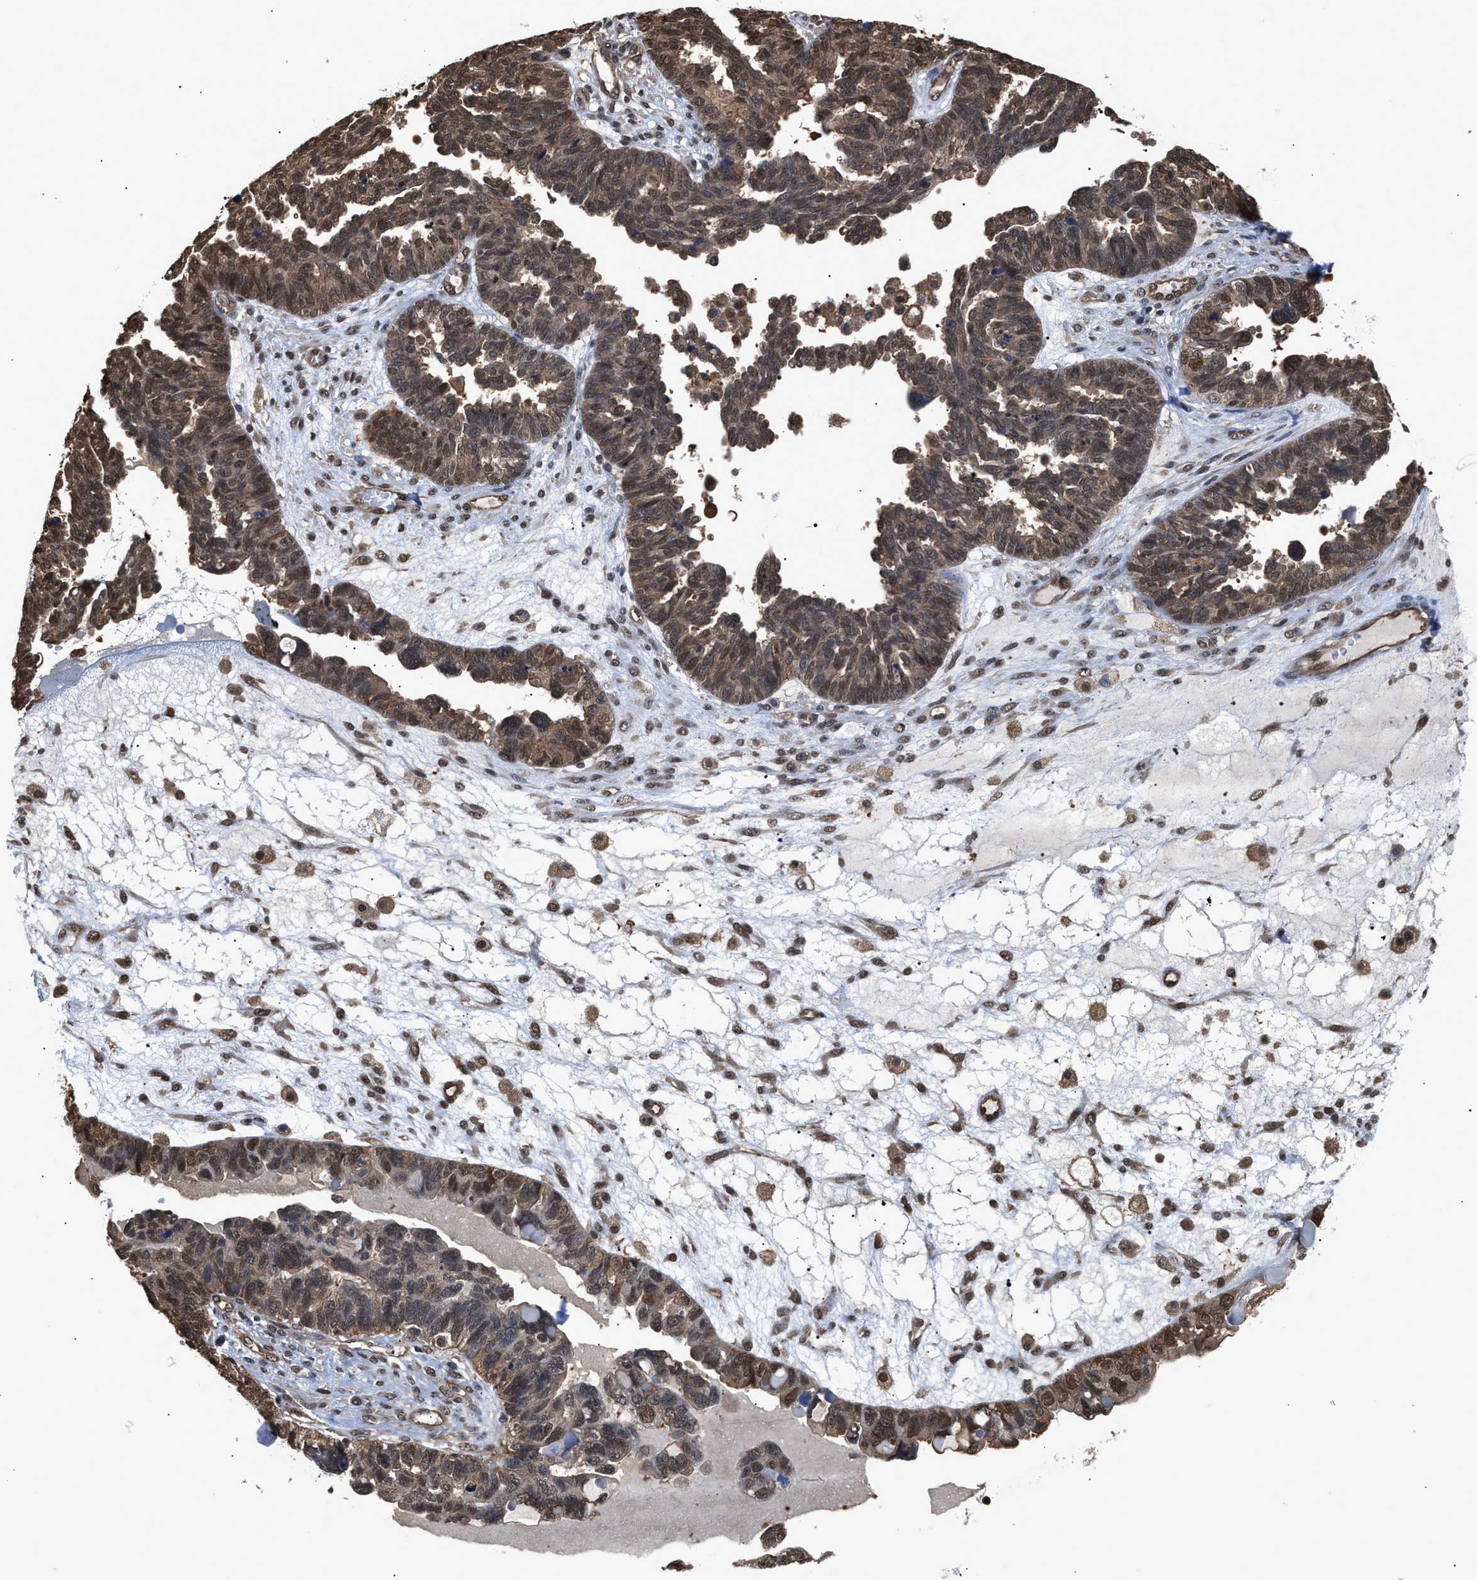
{"staining": {"intensity": "moderate", "quantity": "25%-75%", "location": "cytoplasmic/membranous,nuclear"}, "tissue": "ovarian cancer", "cell_type": "Tumor cells", "image_type": "cancer", "snomed": [{"axis": "morphology", "description": "Cystadenocarcinoma, serous, NOS"}, {"axis": "topography", "description": "Ovary"}], "caption": "Immunohistochemical staining of human serous cystadenocarcinoma (ovarian) shows medium levels of moderate cytoplasmic/membranous and nuclear protein positivity in about 25%-75% of tumor cells.", "gene": "SCAI", "patient": {"sex": "female", "age": 79}}